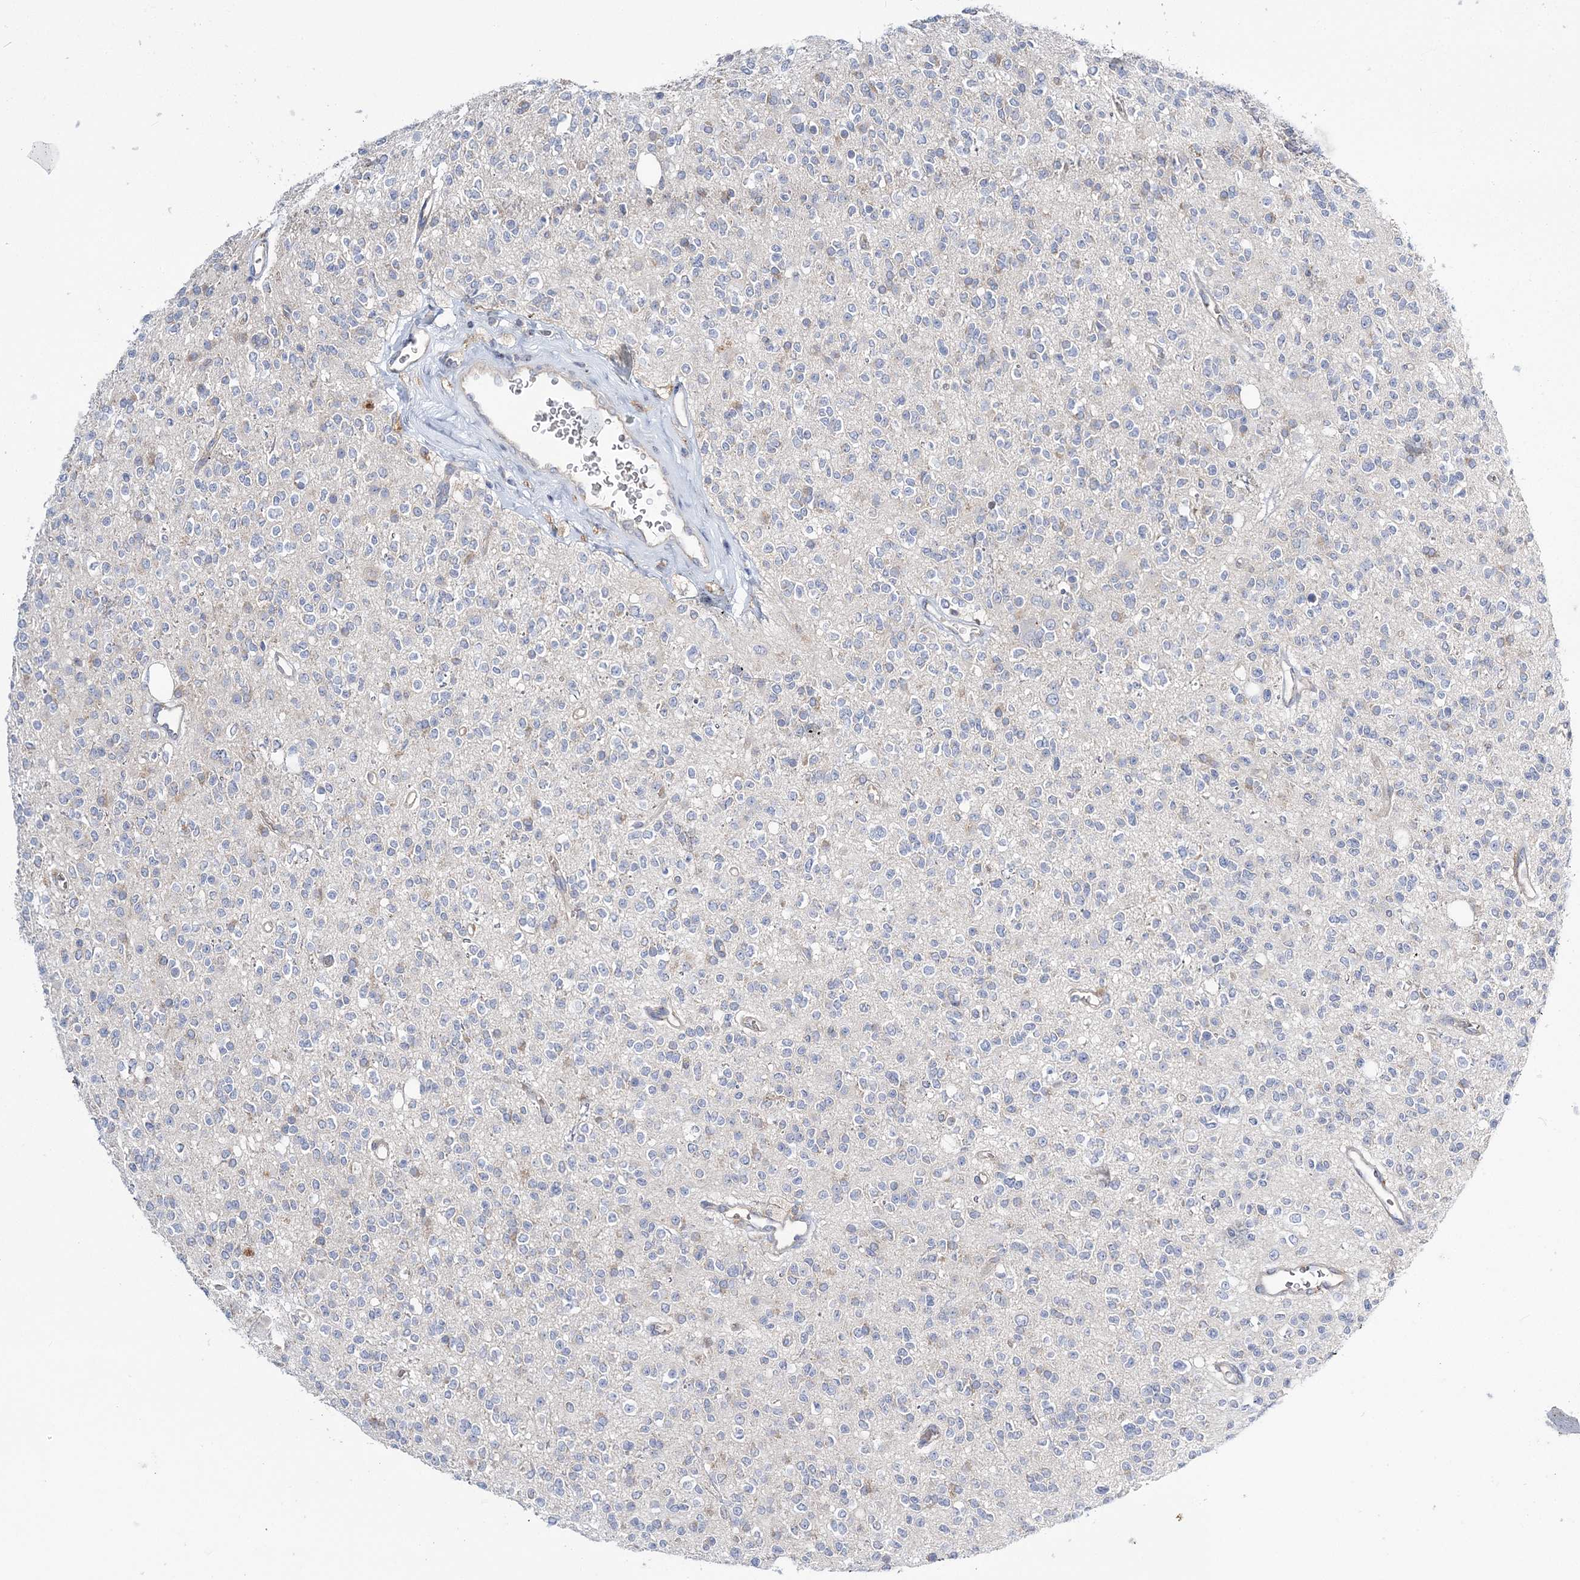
{"staining": {"intensity": "negative", "quantity": "none", "location": "none"}, "tissue": "glioma", "cell_type": "Tumor cells", "image_type": "cancer", "snomed": [{"axis": "morphology", "description": "Glioma, malignant, High grade"}, {"axis": "topography", "description": "Brain"}], "caption": "Immunohistochemistry of human high-grade glioma (malignant) displays no expression in tumor cells.", "gene": "ATP11B", "patient": {"sex": "male", "age": 34}}